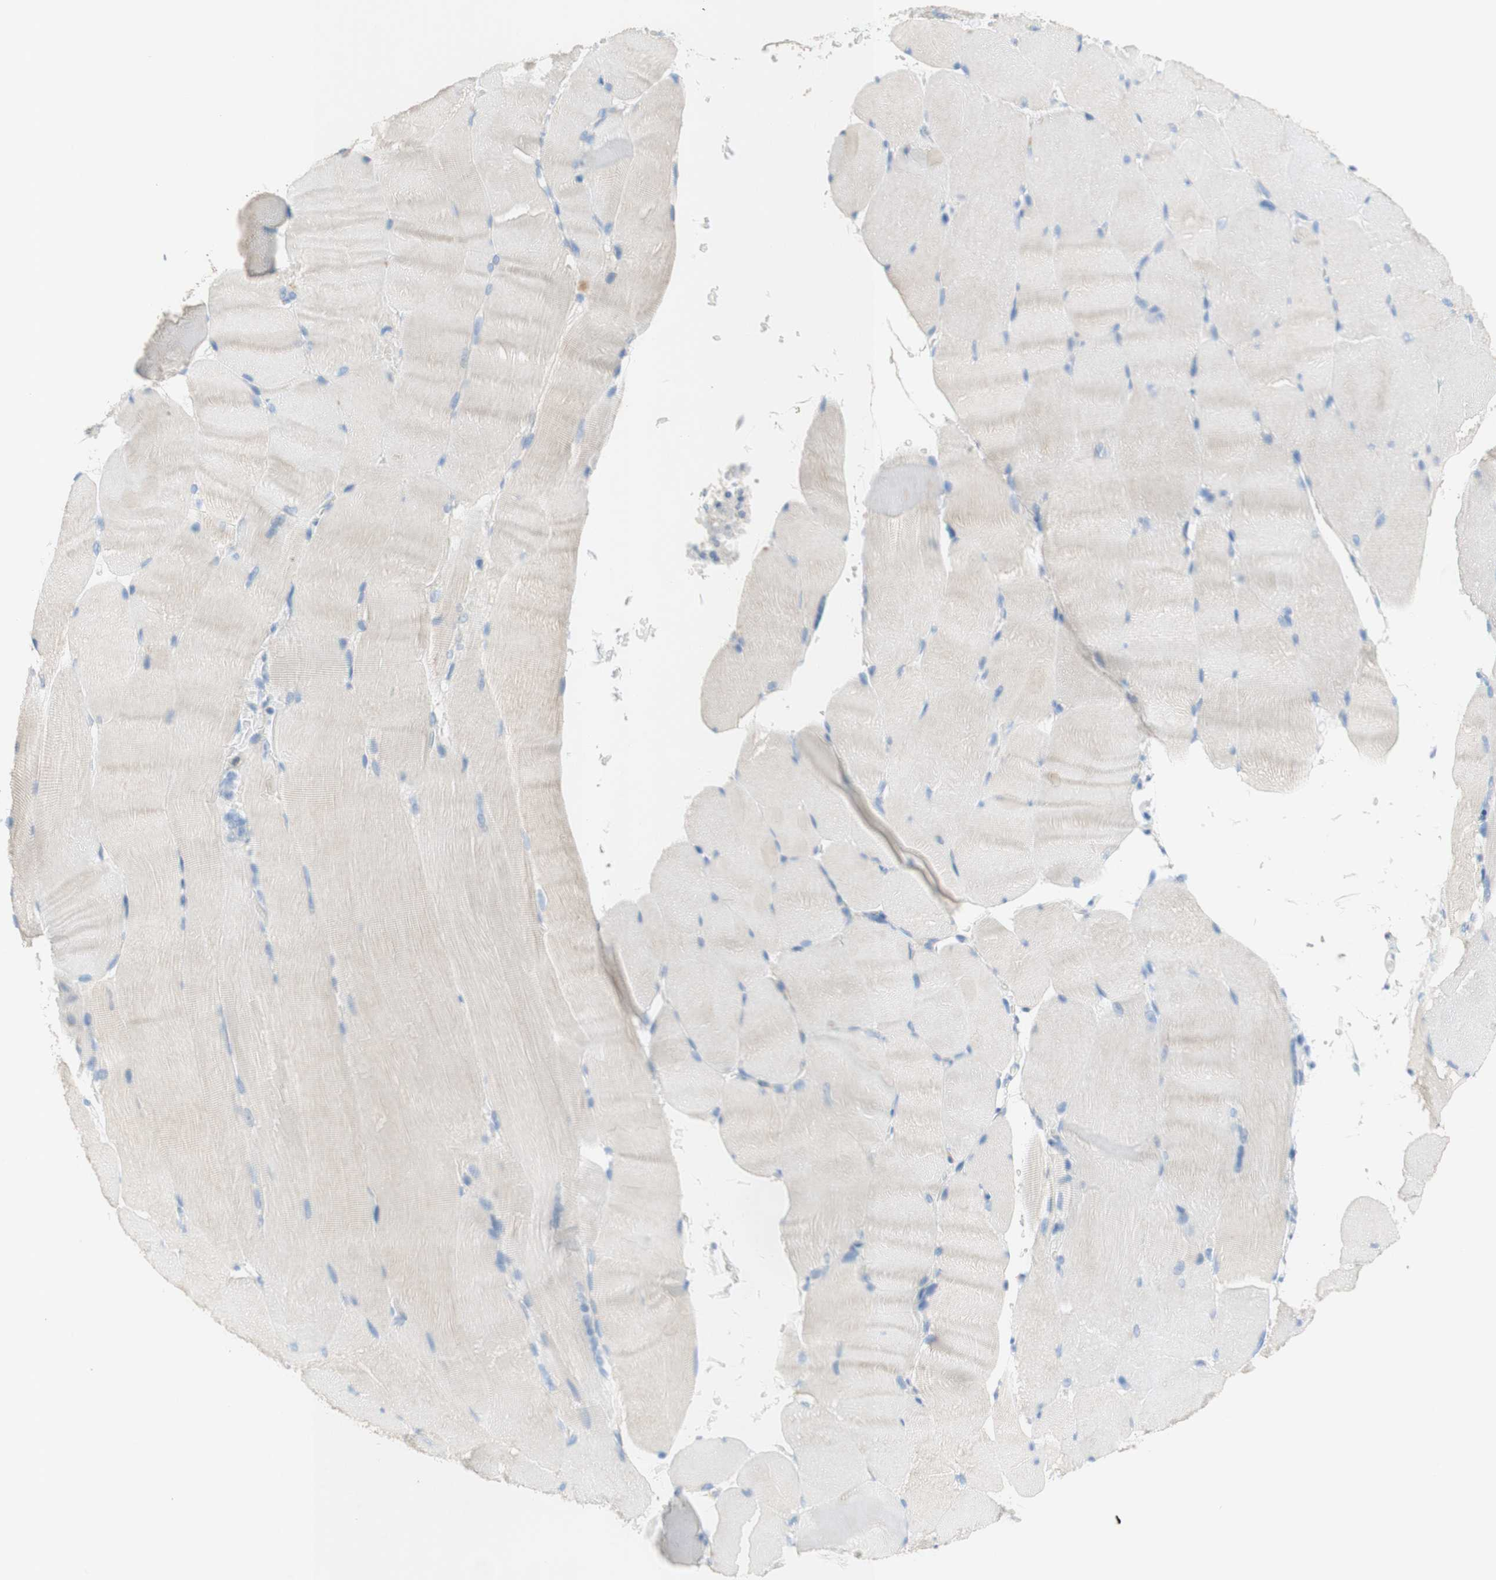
{"staining": {"intensity": "weak", "quantity": "<25%", "location": "cytoplasmic/membranous"}, "tissue": "skeletal muscle", "cell_type": "Myocytes", "image_type": "normal", "snomed": [{"axis": "morphology", "description": "Normal tissue, NOS"}, {"axis": "topography", "description": "Skin"}, {"axis": "topography", "description": "Skeletal muscle"}], "caption": "A high-resolution image shows immunohistochemistry (IHC) staining of unremarkable skeletal muscle, which demonstrates no significant positivity in myocytes.", "gene": "POLR2J3", "patient": {"sex": "male", "age": 83}}